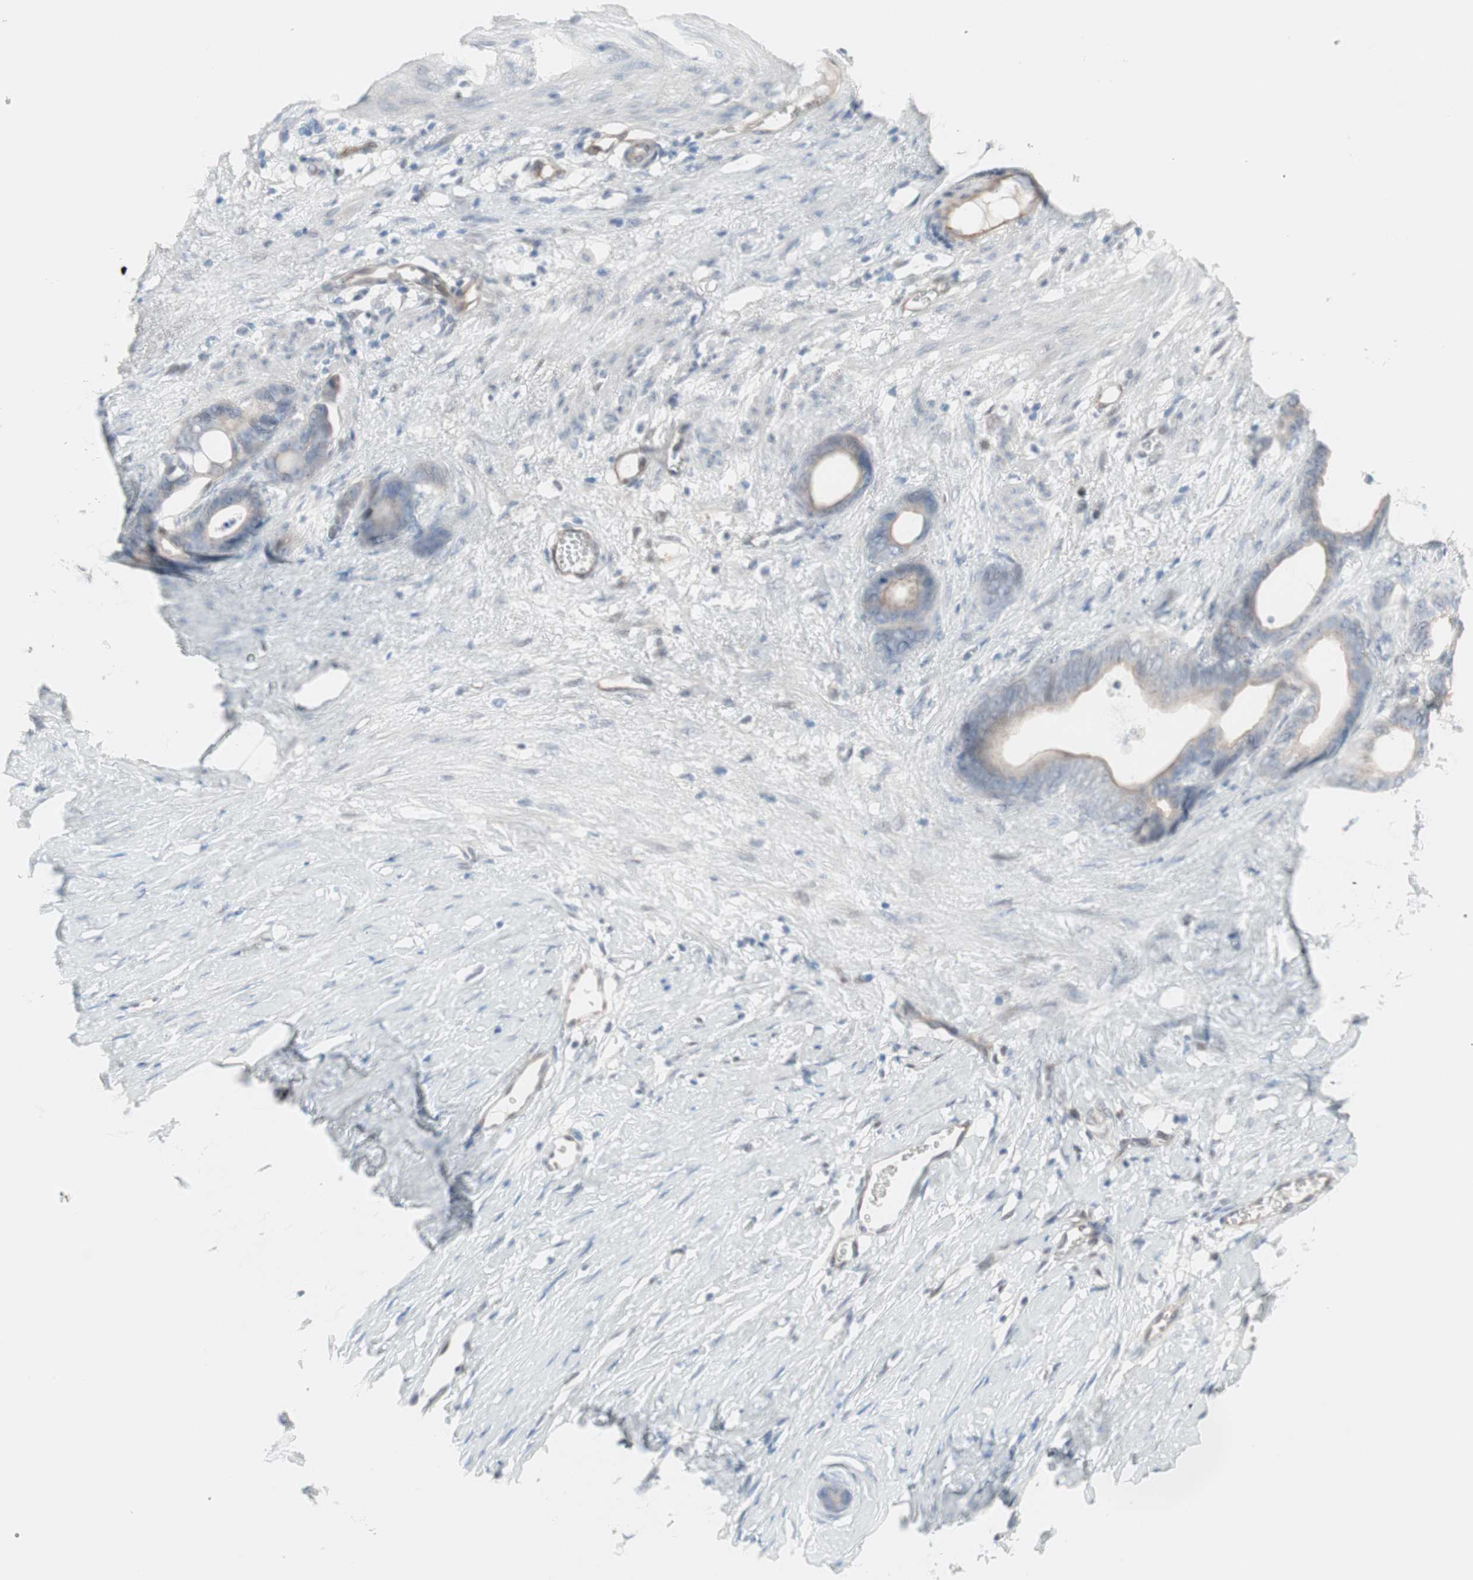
{"staining": {"intensity": "weak", "quantity": "25%-75%", "location": "cytoplasmic/membranous"}, "tissue": "stomach cancer", "cell_type": "Tumor cells", "image_type": "cancer", "snomed": [{"axis": "morphology", "description": "Adenocarcinoma, NOS"}, {"axis": "topography", "description": "Stomach"}], "caption": "Stomach adenocarcinoma stained for a protein (brown) shows weak cytoplasmic/membranous positive staining in about 25%-75% of tumor cells.", "gene": "CAND2", "patient": {"sex": "female", "age": 75}}